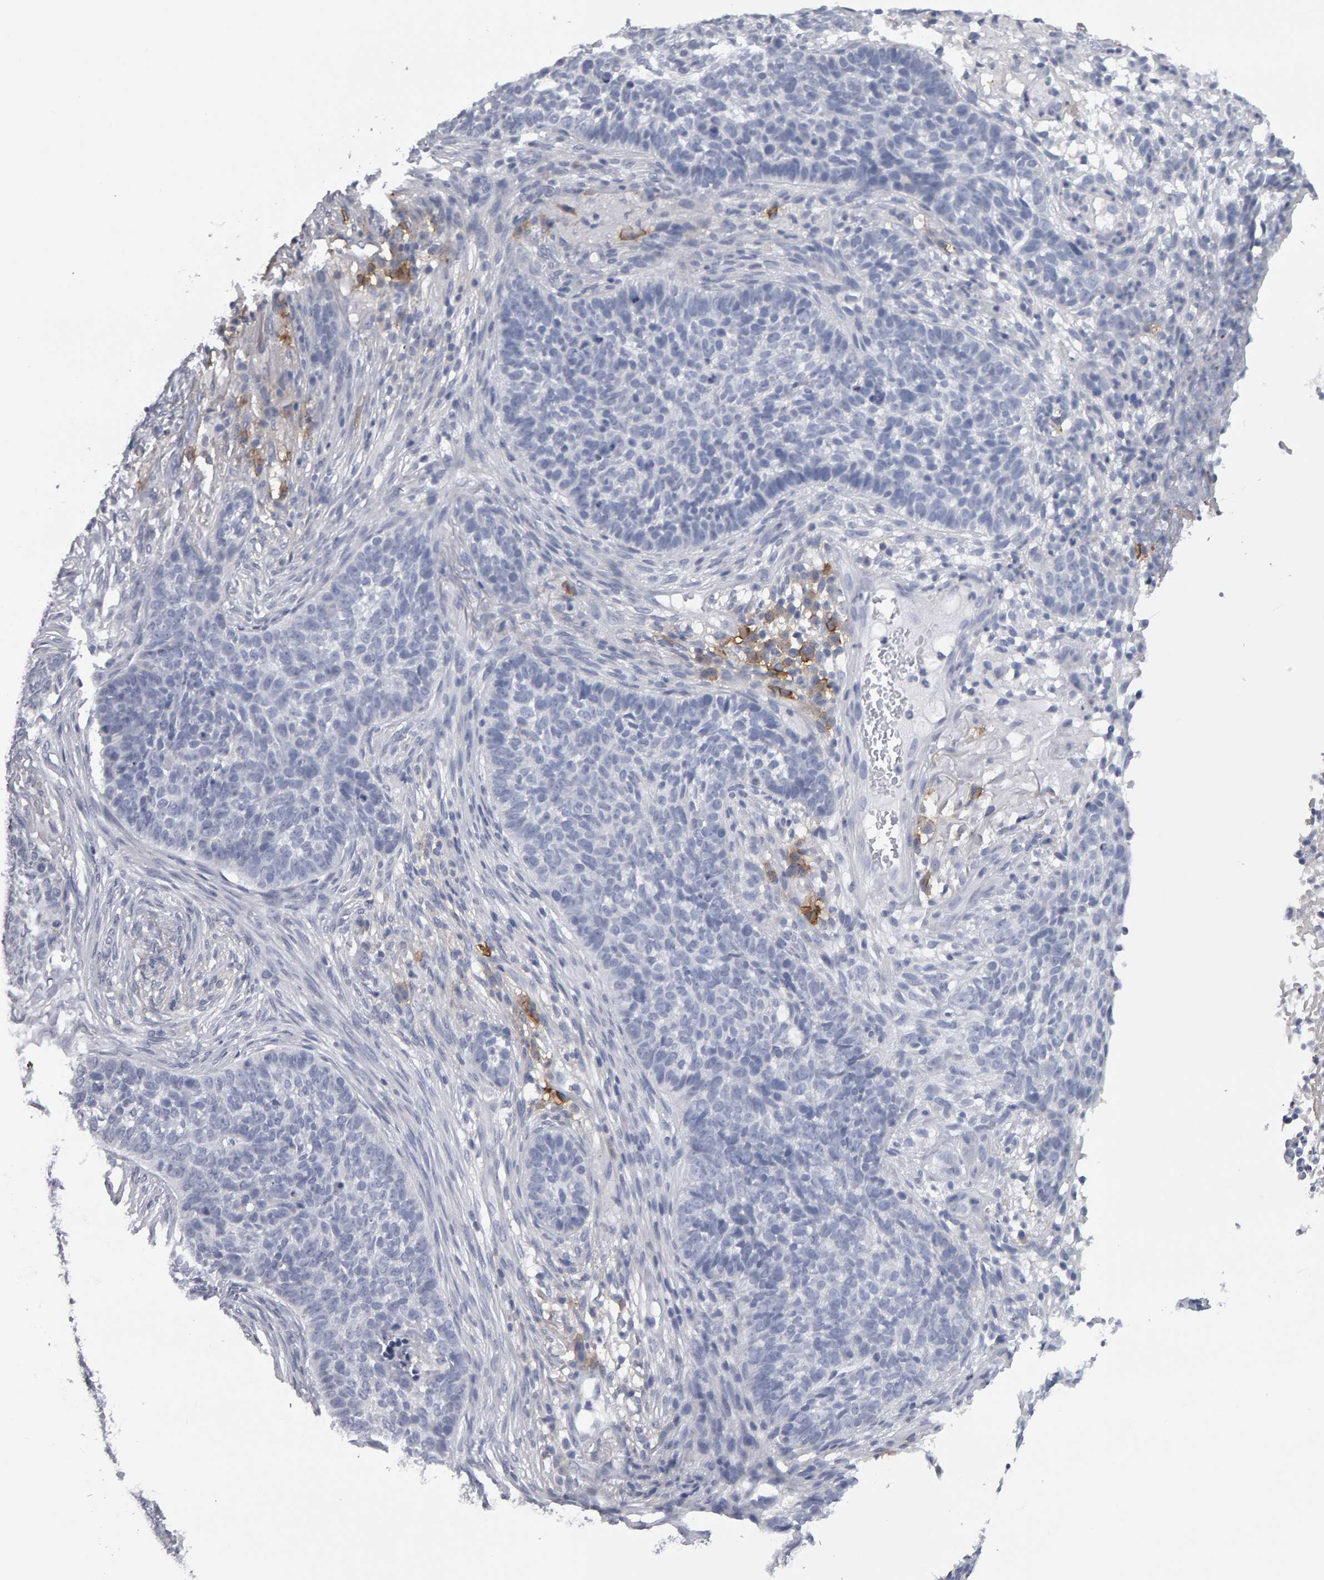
{"staining": {"intensity": "negative", "quantity": "none", "location": "none"}, "tissue": "skin cancer", "cell_type": "Tumor cells", "image_type": "cancer", "snomed": [{"axis": "morphology", "description": "Basal cell carcinoma"}, {"axis": "topography", "description": "Skin"}], "caption": "A photomicrograph of skin basal cell carcinoma stained for a protein displays no brown staining in tumor cells.", "gene": "CD38", "patient": {"sex": "male", "age": 85}}